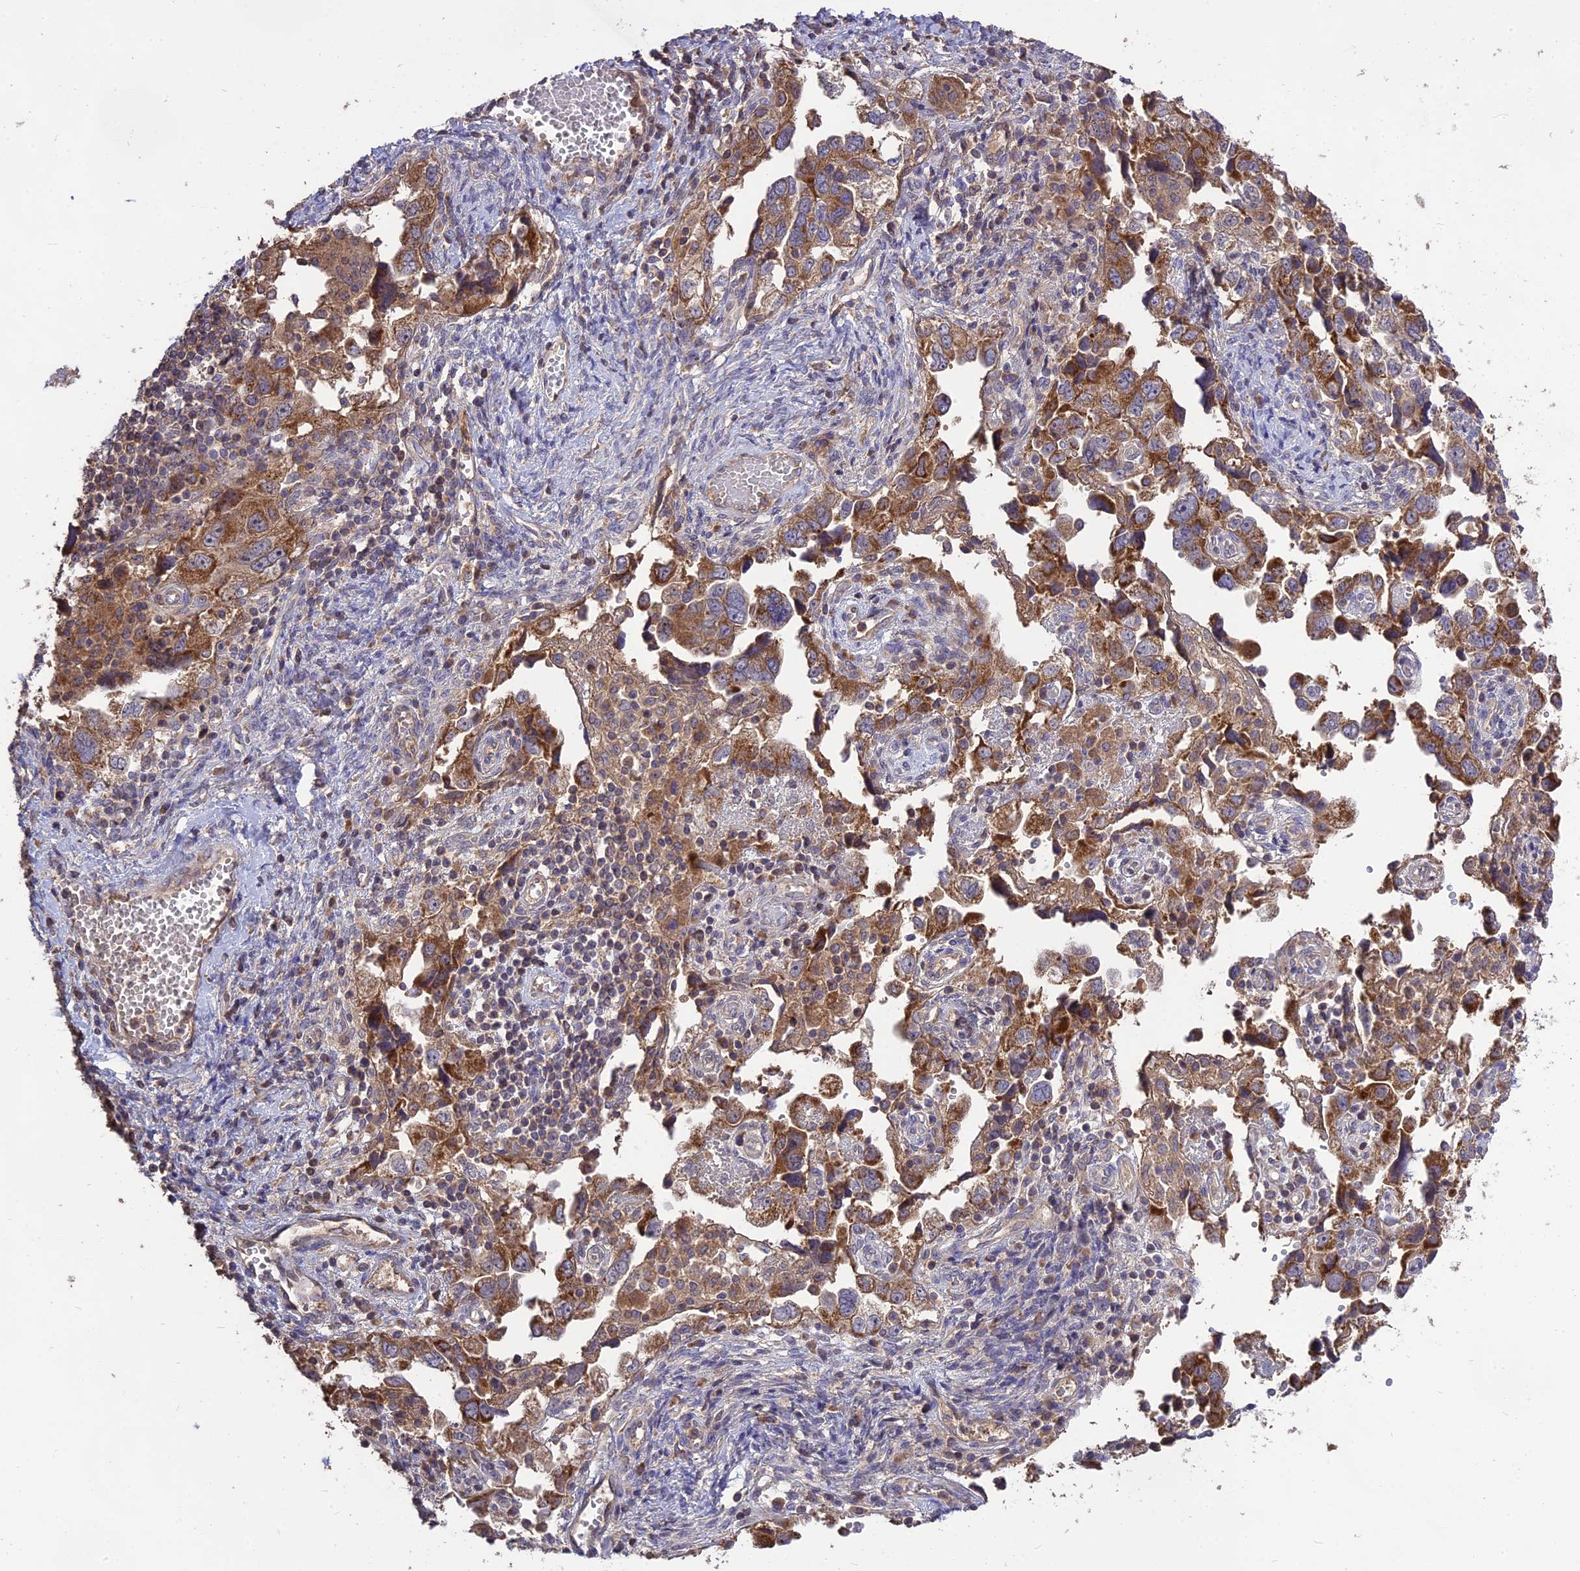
{"staining": {"intensity": "moderate", "quantity": ">75%", "location": "cytoplasmic/membranous"}, "tissue": "ovarian cancer", "cell_type": "Tumor cells", "image_type": "cancer", "snomed": [{"axis": "morphology", "description": "Carcinoma, NOS"}, {"axis": "morphology", "description": "Cystadenocarcinoma, serous, NOS"}, {"axis": "topography", "description": "Ovary"}], "caption": "Ovarian cancer was stained to show a protein in brown. There is medium levels of moderate cytoplasmic/membranous staining in approximately >75% of tumor cells. The staining was performed using DAB (3,3'-diaminobenzidine), with brown indicating positive protein expression. Nuclei are stained blue with hematoxylin.", "gene": "NUDT8", "patient": {"sex": "female", "age": 69}}